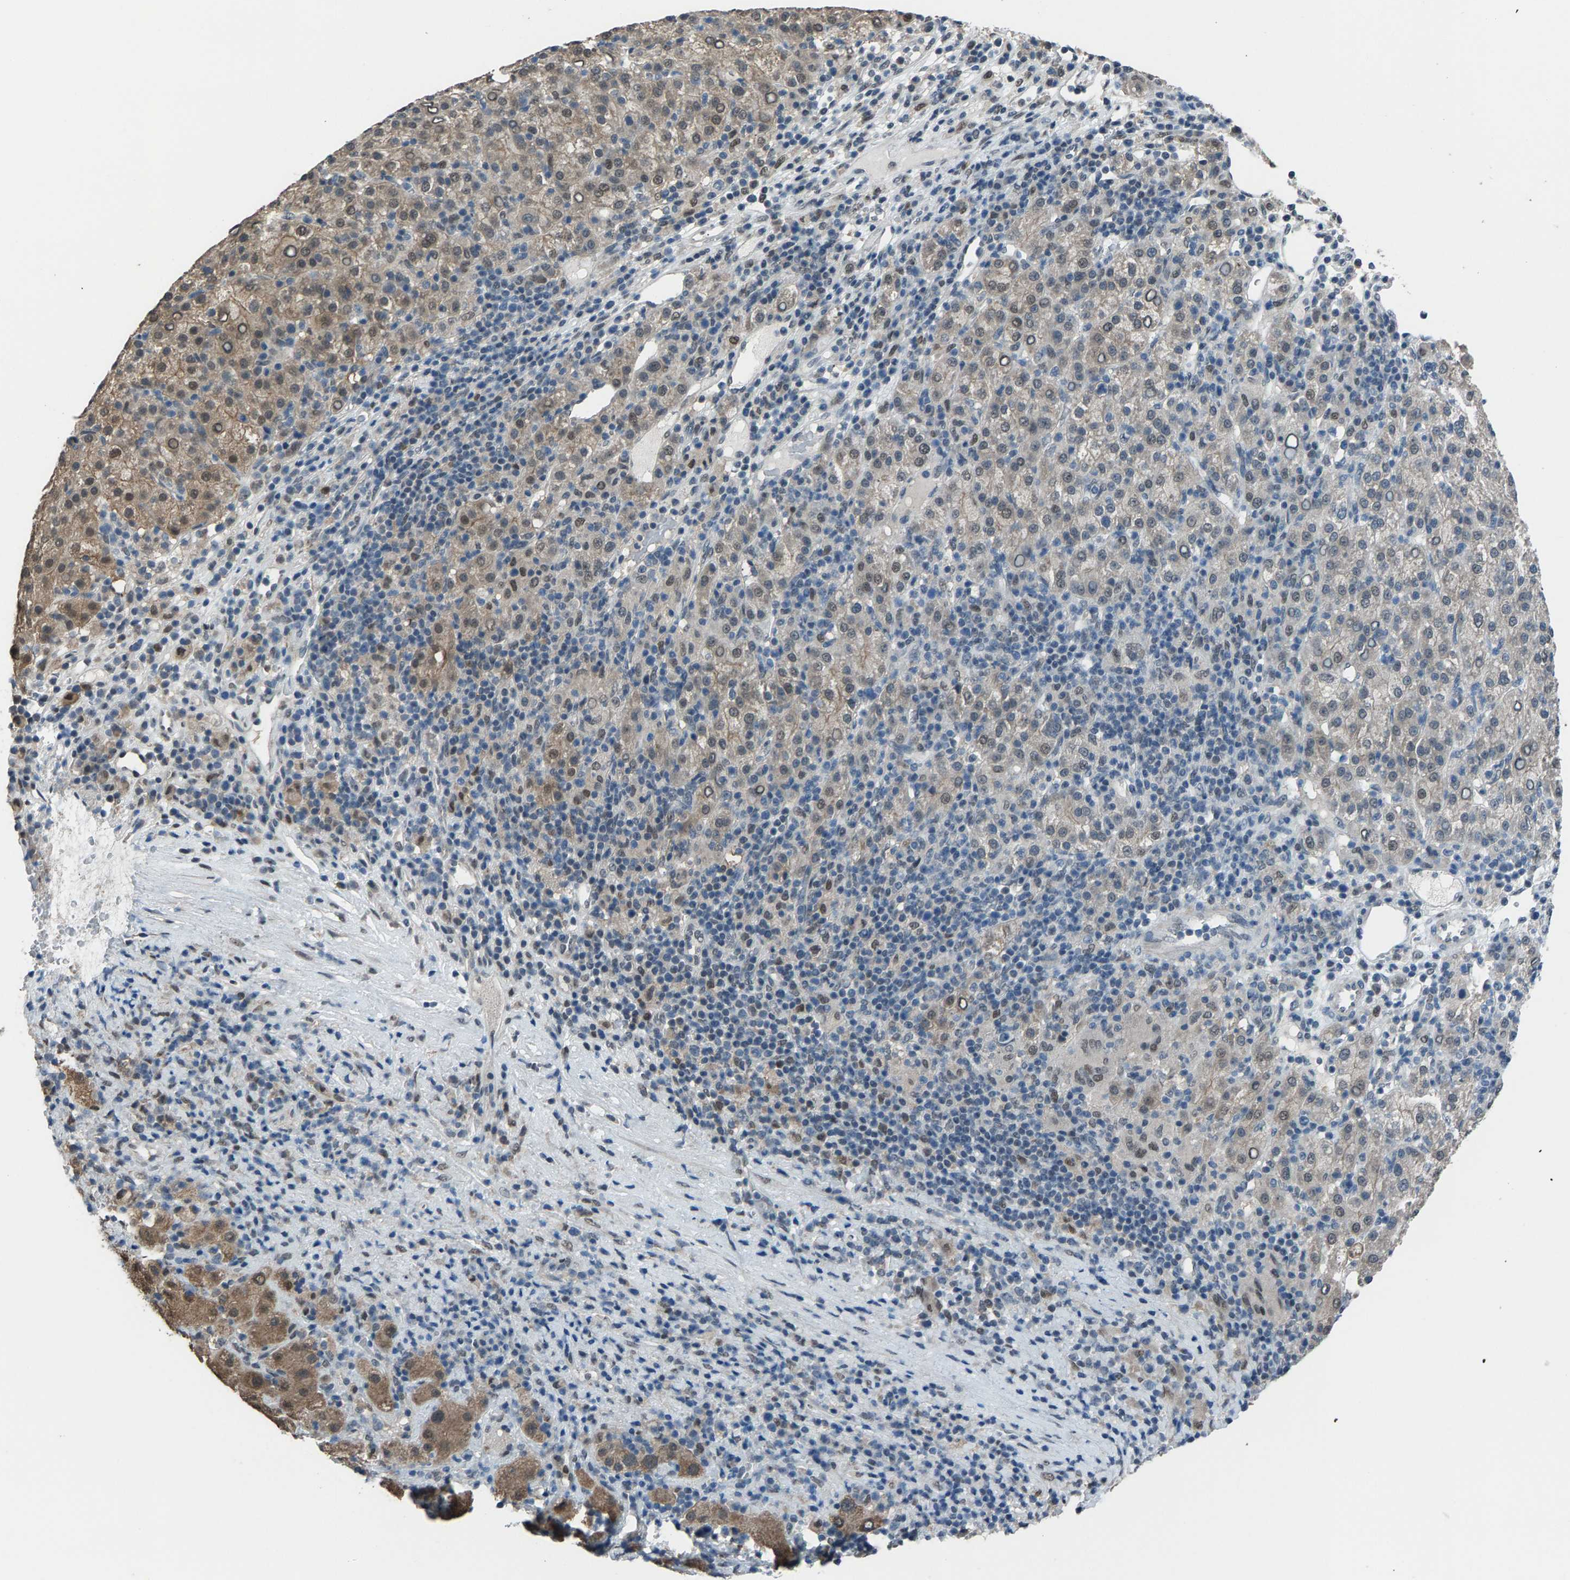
{"staining": {"intensity": "moderate", "quantity": "<25%", "location": "cytoplasmic/membranous,nuclear"}, "tissue": "liver cancer", "cell_type": "Tumor cells", "image_type": "cancer", "snomed": [{"axis": "morphology", "description": "Carcinoma, Hepatocellular, NOS"}, {"axis": "topography", "description": "Liver"}], "caption": "This photomicrograph demonstrates immunohistochemistry staining of human liver hepatocellular carcinoma, with low moderate cytoplasmic/membranous and nuclear staining in approximately <25% of tumor cells.", "gene": "ZNF276", "patient": {"sex": "female", "age": 58}}